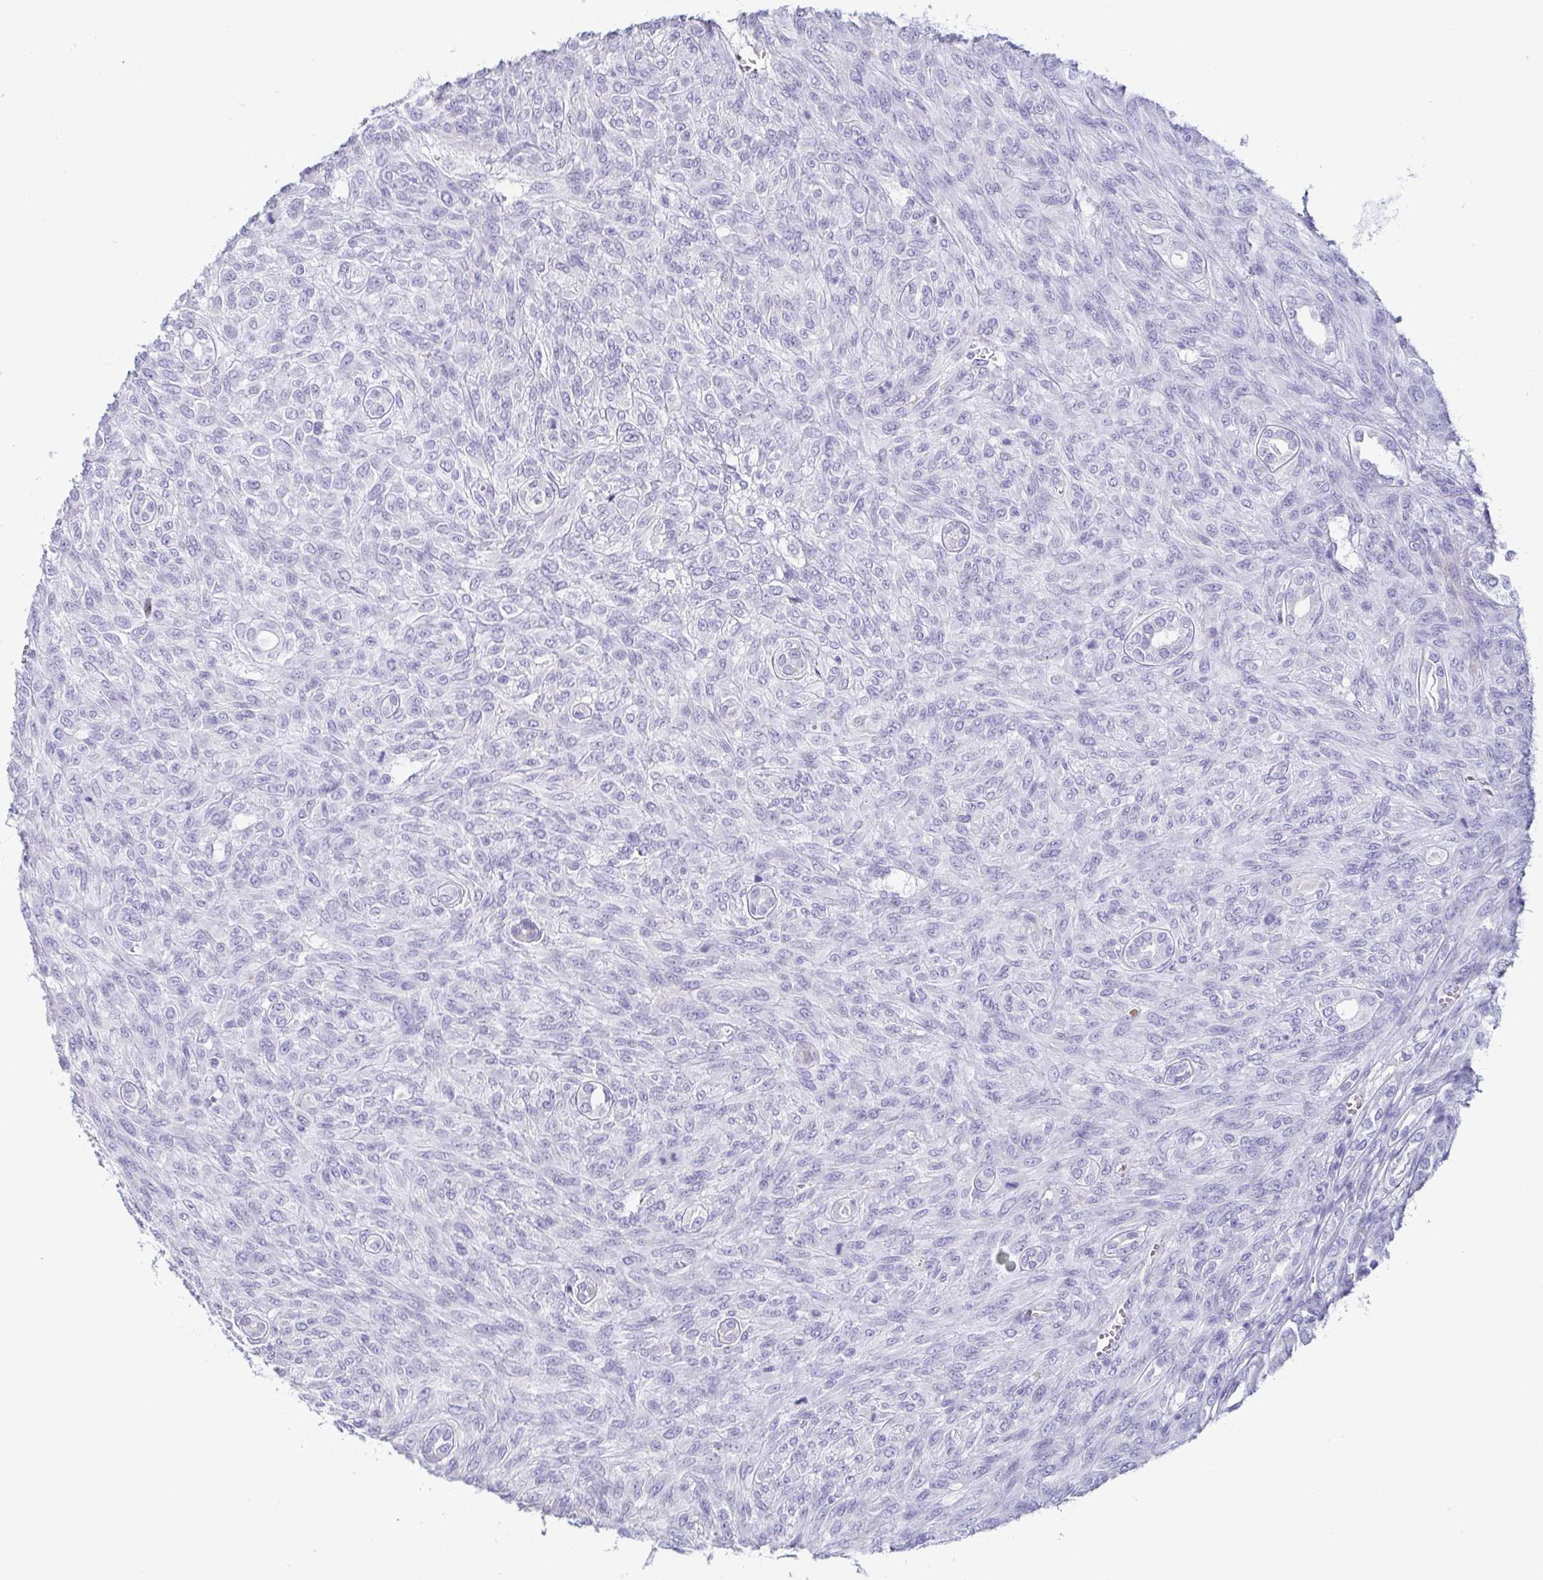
{"staining": {"intensity": "negative", "quantity": "none", "location": "none"}, "tissue": "renal cancer", "cell_type": "Tumor cells", "image_type": "cancer", "snomed": [{"axis": "morphology", "description": "Adenocarcinoma, NOS"}, {"axis": "topography", "description": "Kidney"}], "caption": "The photomicrograph demonstrates no significant staining in tumor cells of renal cancer (adenocarcinoma).", "gene": "PRR27", "patient": {"sex": "male", "age": 58}}